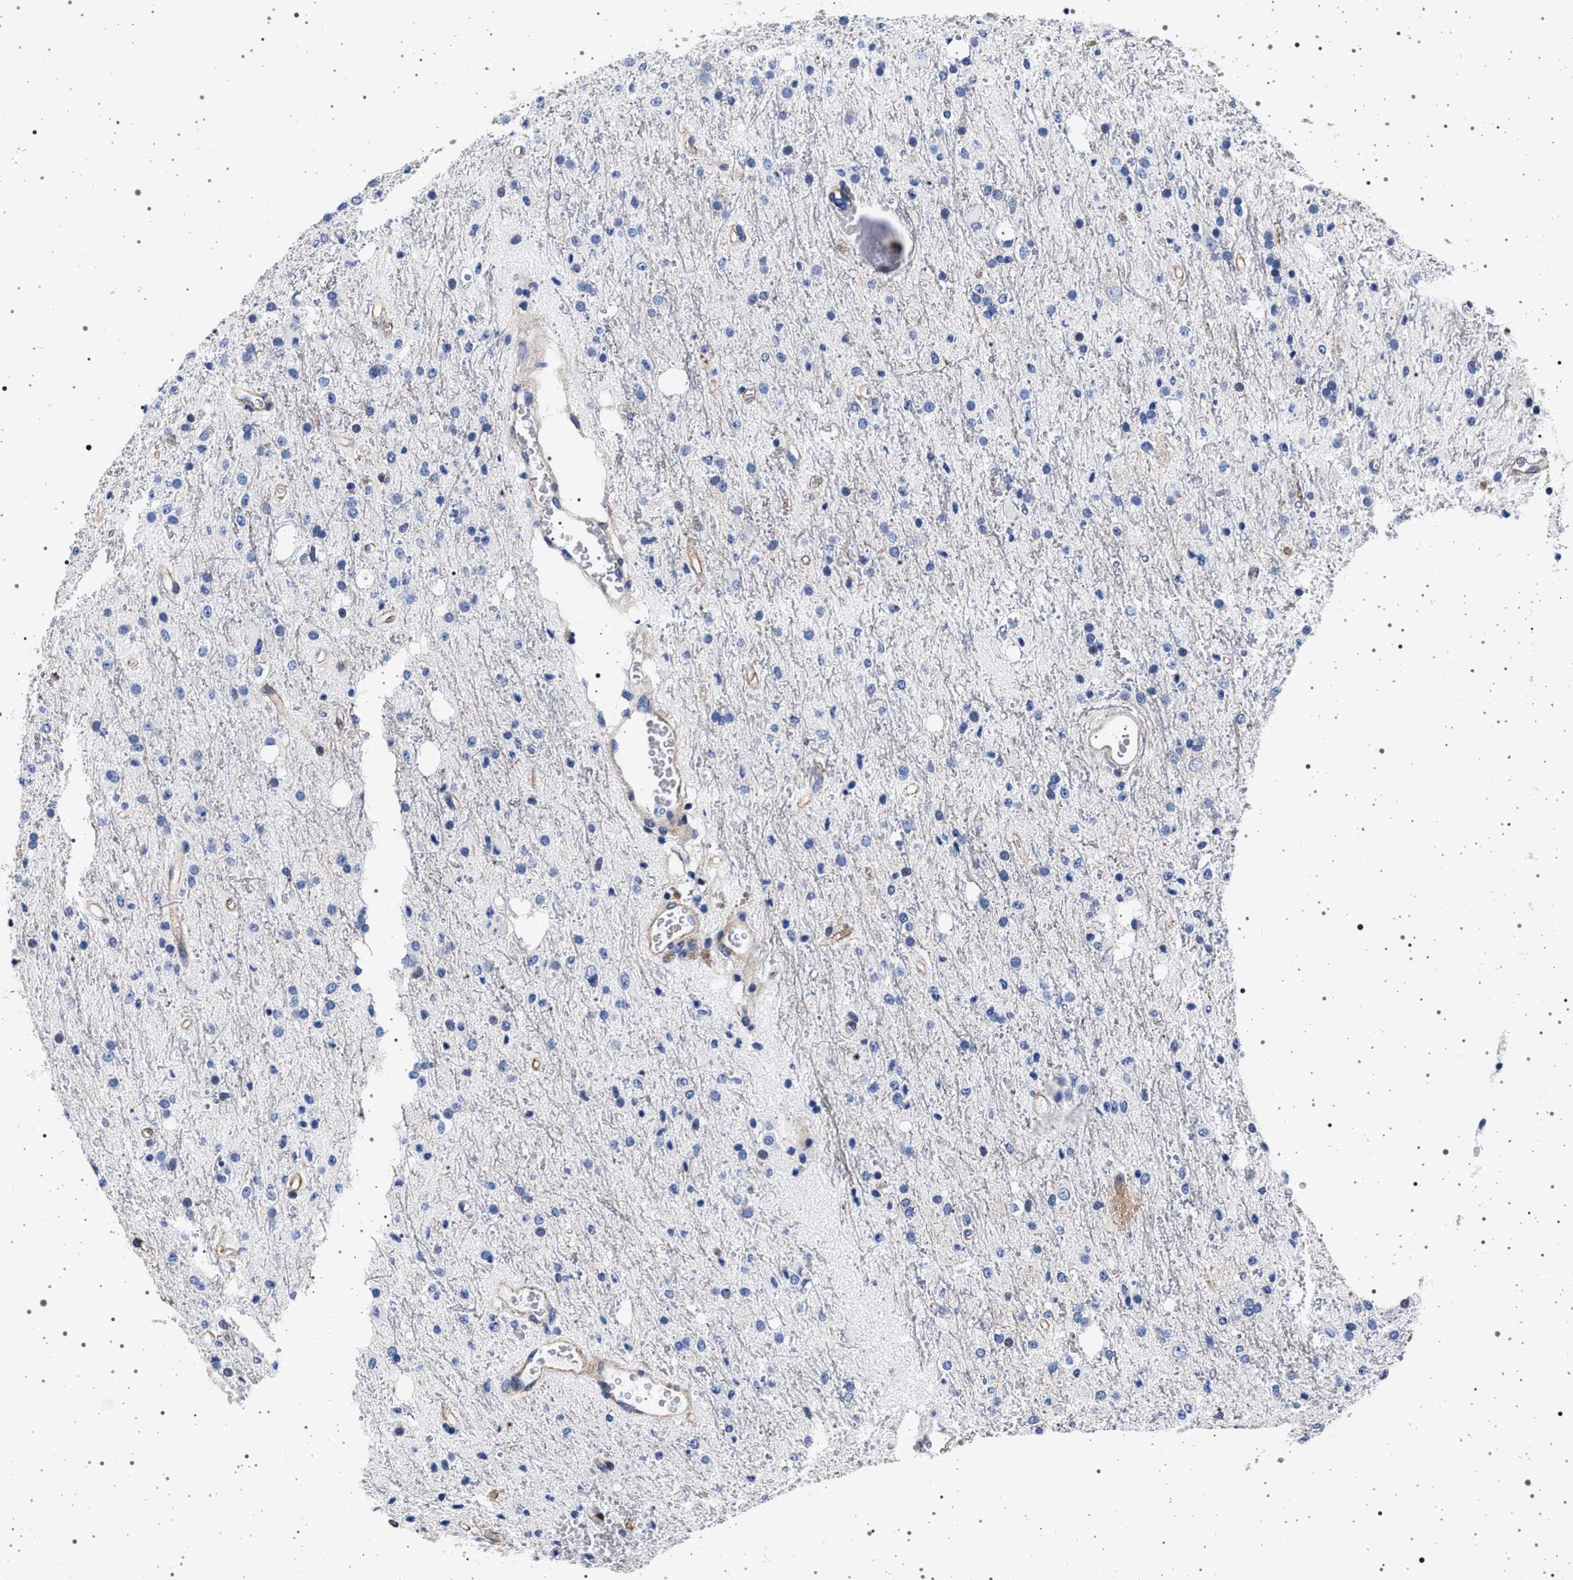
{"staining": {"intensity": "negative", "quantity": "none", "location": "none"}, "tissue": "glioma", "cell_type": "Tumor cells", "image_type": "cancer", "snomed": [{"axis": "morphology", "description": "Glioma, malignant, High grade"}, {"axis": "topography", "description": "Brain"}], "caption": "Immunohistochemistry micrograph of neoplastic tissue: glioma stained with DAB (3,3'-diaminobenzidine) demonstrates no significant protein expression in tumor cells.", "gene": "SLC9A1", "patient": {"sex": "male", "age": 47}}